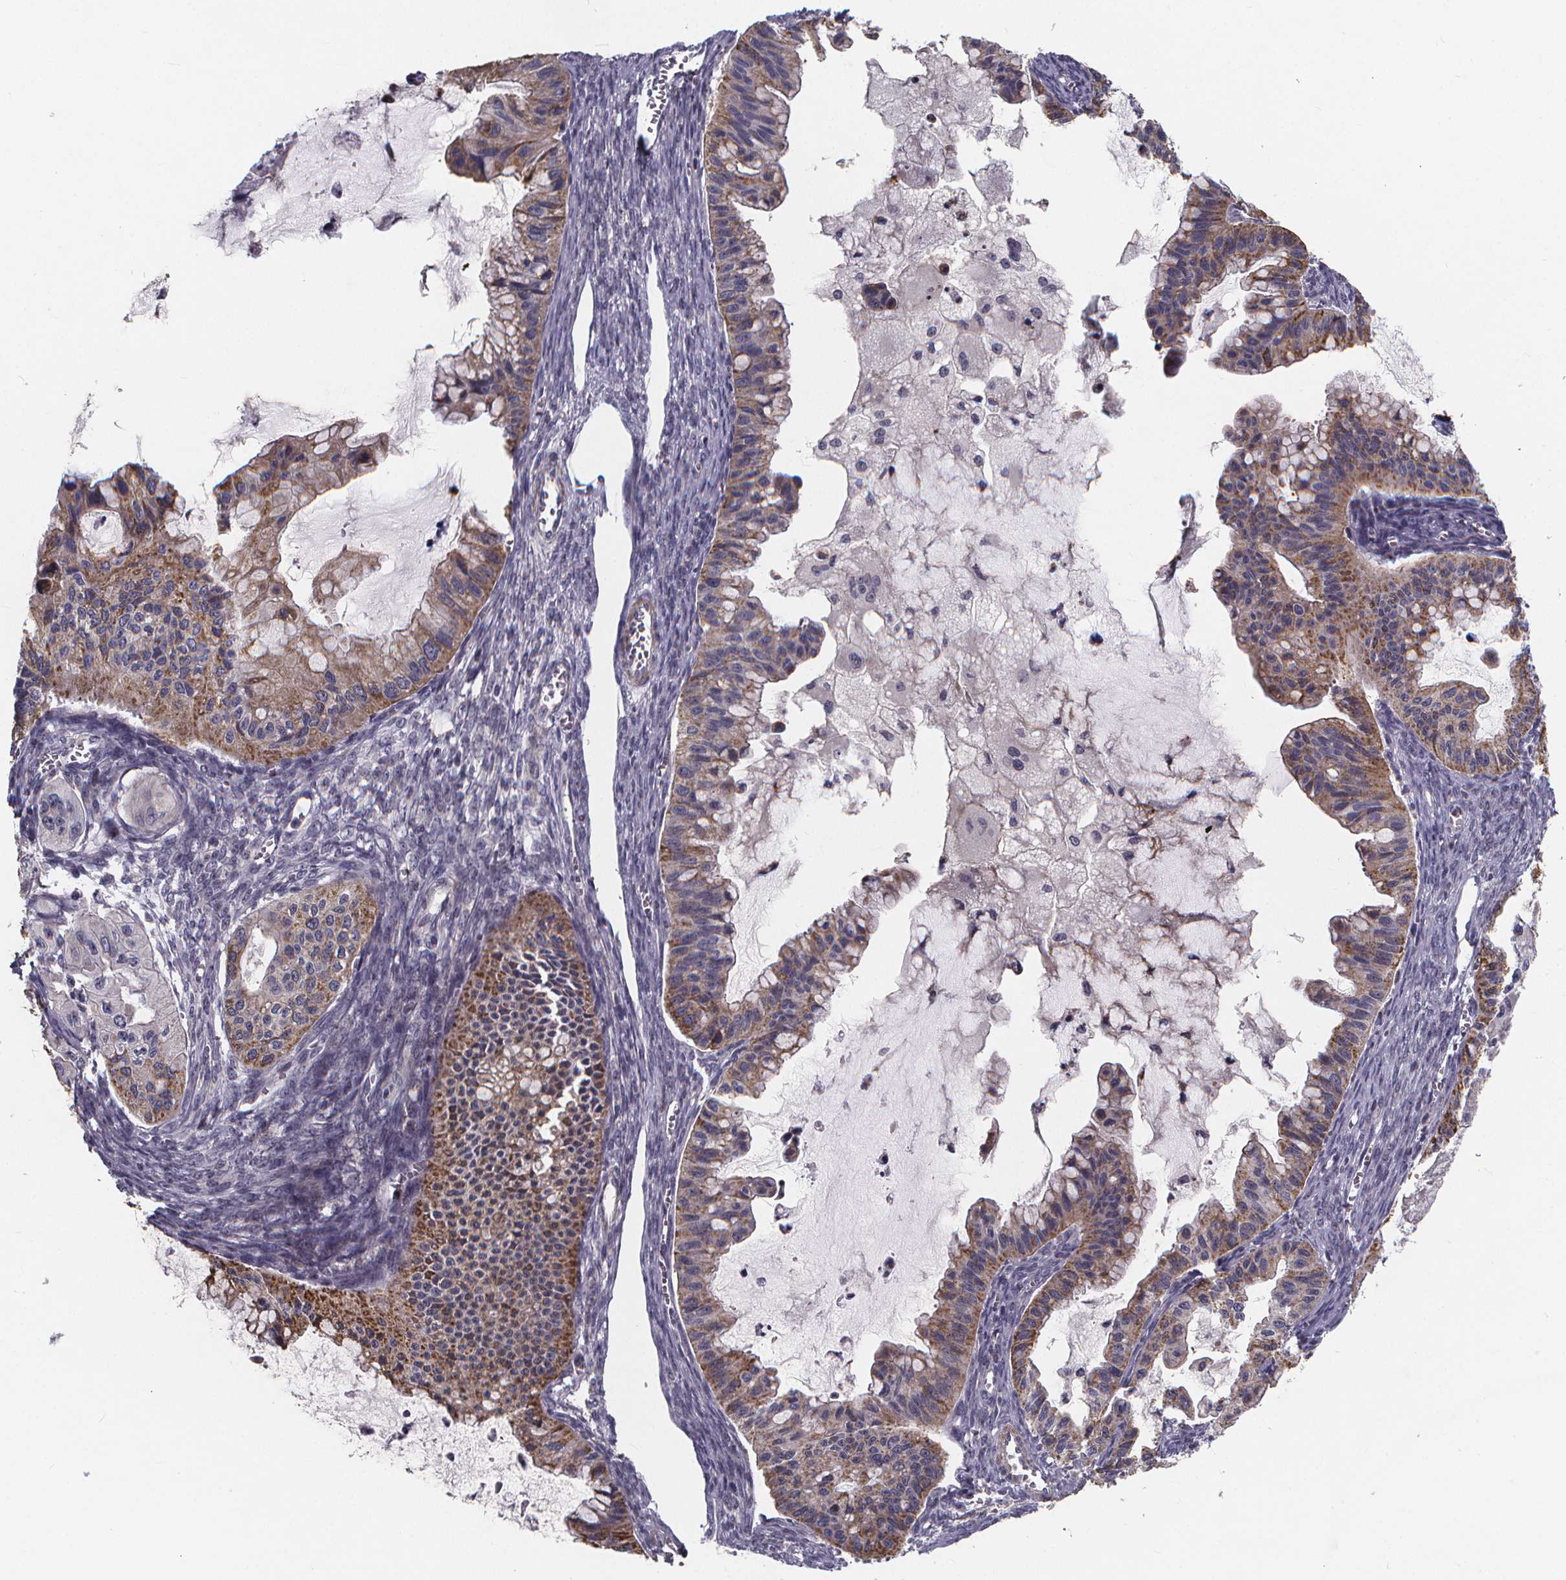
{"staining": {"intensity": "moderate", "quantity": "25%-75%", "location": "cytoplasmic/membranous"}, "tissue": "ovarian cancer", "cell_type": "Tumor cells", "image_type": "cancer", "snomed": [{"axis": "morphology", "description": "Cystadenocarcinoma, mucinous, NOS"}, {"axis": "topography", "description": "Ovary"}], "caption": "Immunohistochemistry (IHC) photomicrograph of human ovarian mucinous cystadenocarcinoma stained for a protein (brown), which shows medium levels of moderate cytoplasmic/membranous positivity in approximately 25%-75% of tumor cells.", "gene": "FBXW2", "patient": {"sex": "female", "age": 72}}